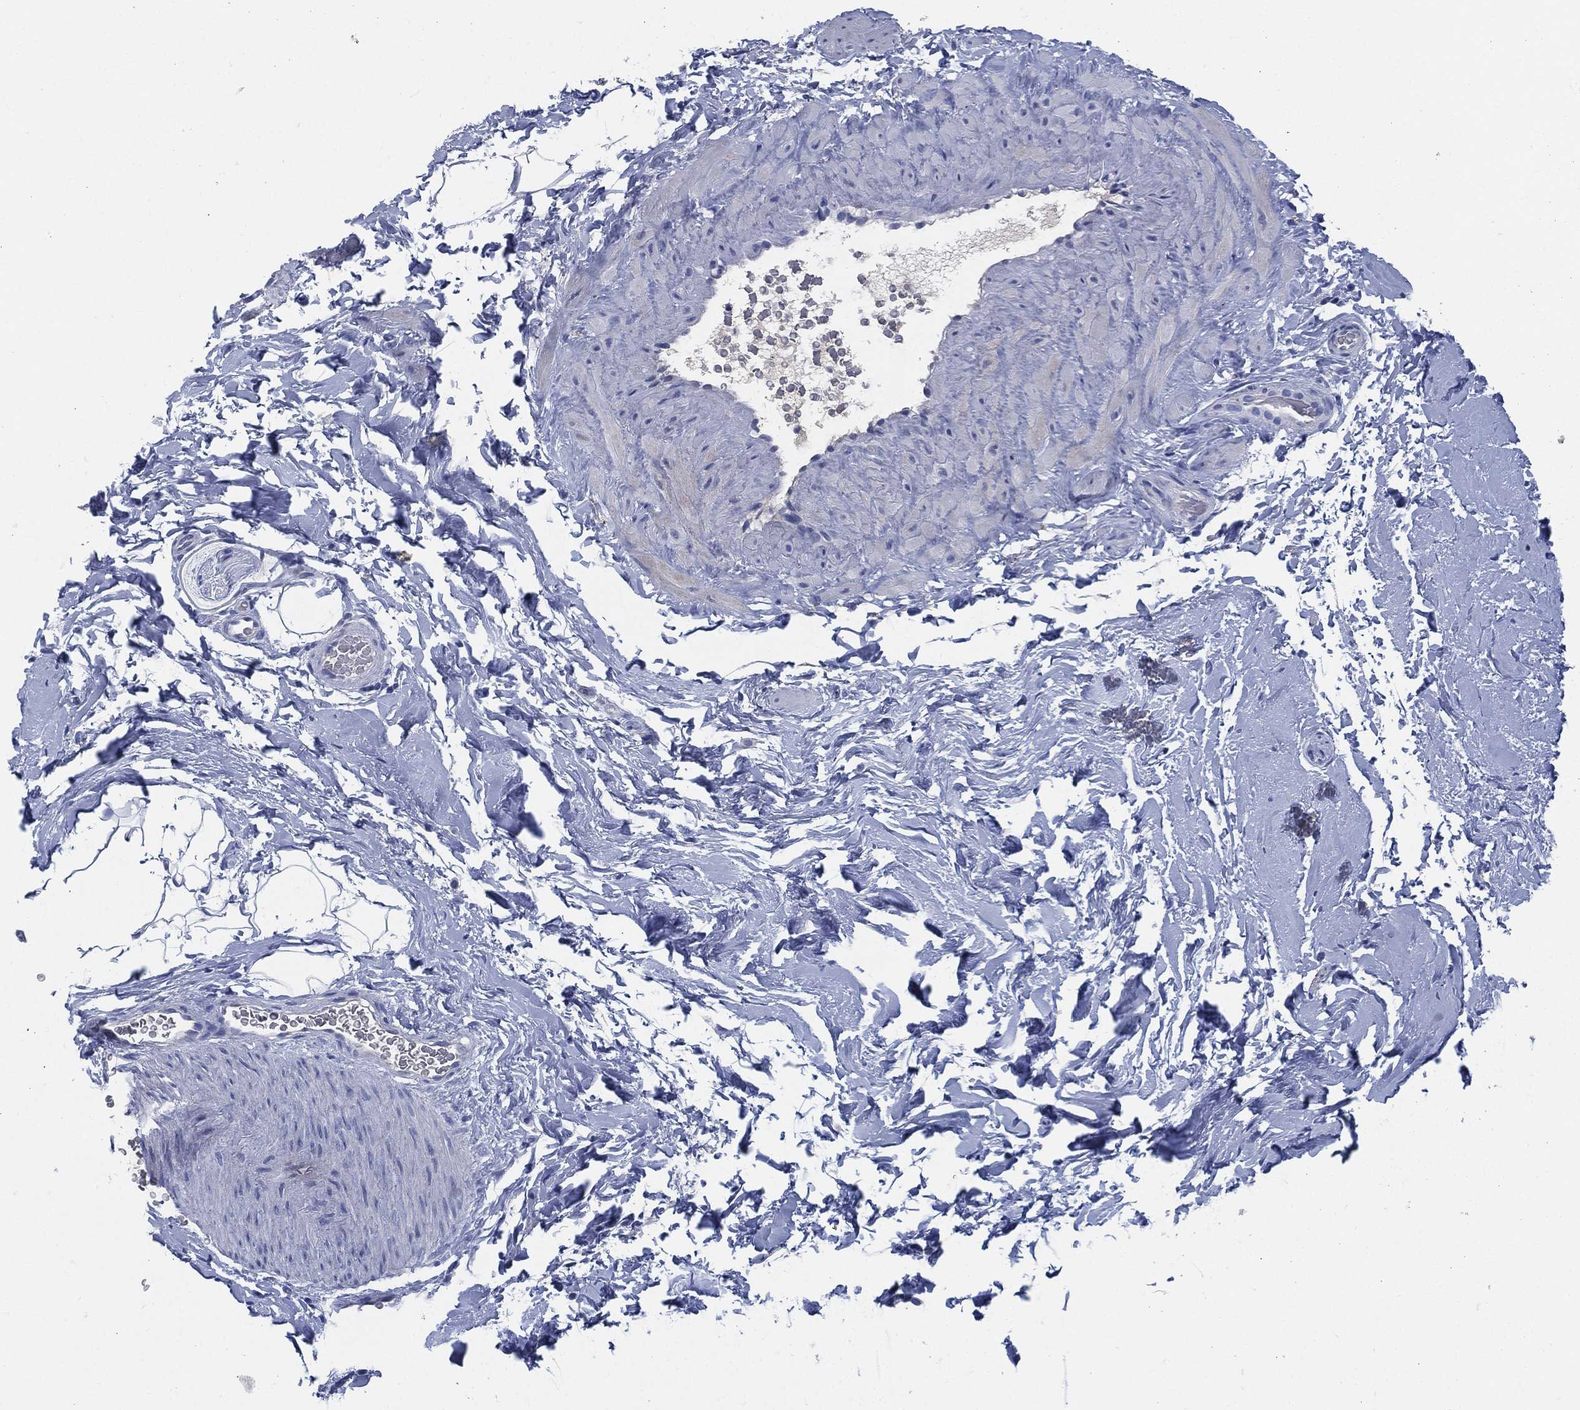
{"staining": {"intensity": "negative", "quantity": "none", "location": "none"}, "tissue": "adipose tissue", "cell_type": "Adipocytes", "image_type": "normal", "snomed": [{"axis": "morphology", "description": "Normal tissue, NOS"}, {"axis": "topography", "description": "Soft tissue"}, {"axis": "topography", "description": "Vascular tissue"}], "caption": "Adipose tissue was stained to show a protein in brown. There is no significant positivity in adipocytes. (DAB IHC visualized using brightfield microscopy, high magnification).", "gene": "CD27", "patient": {"sex": "male", "age": 41}}